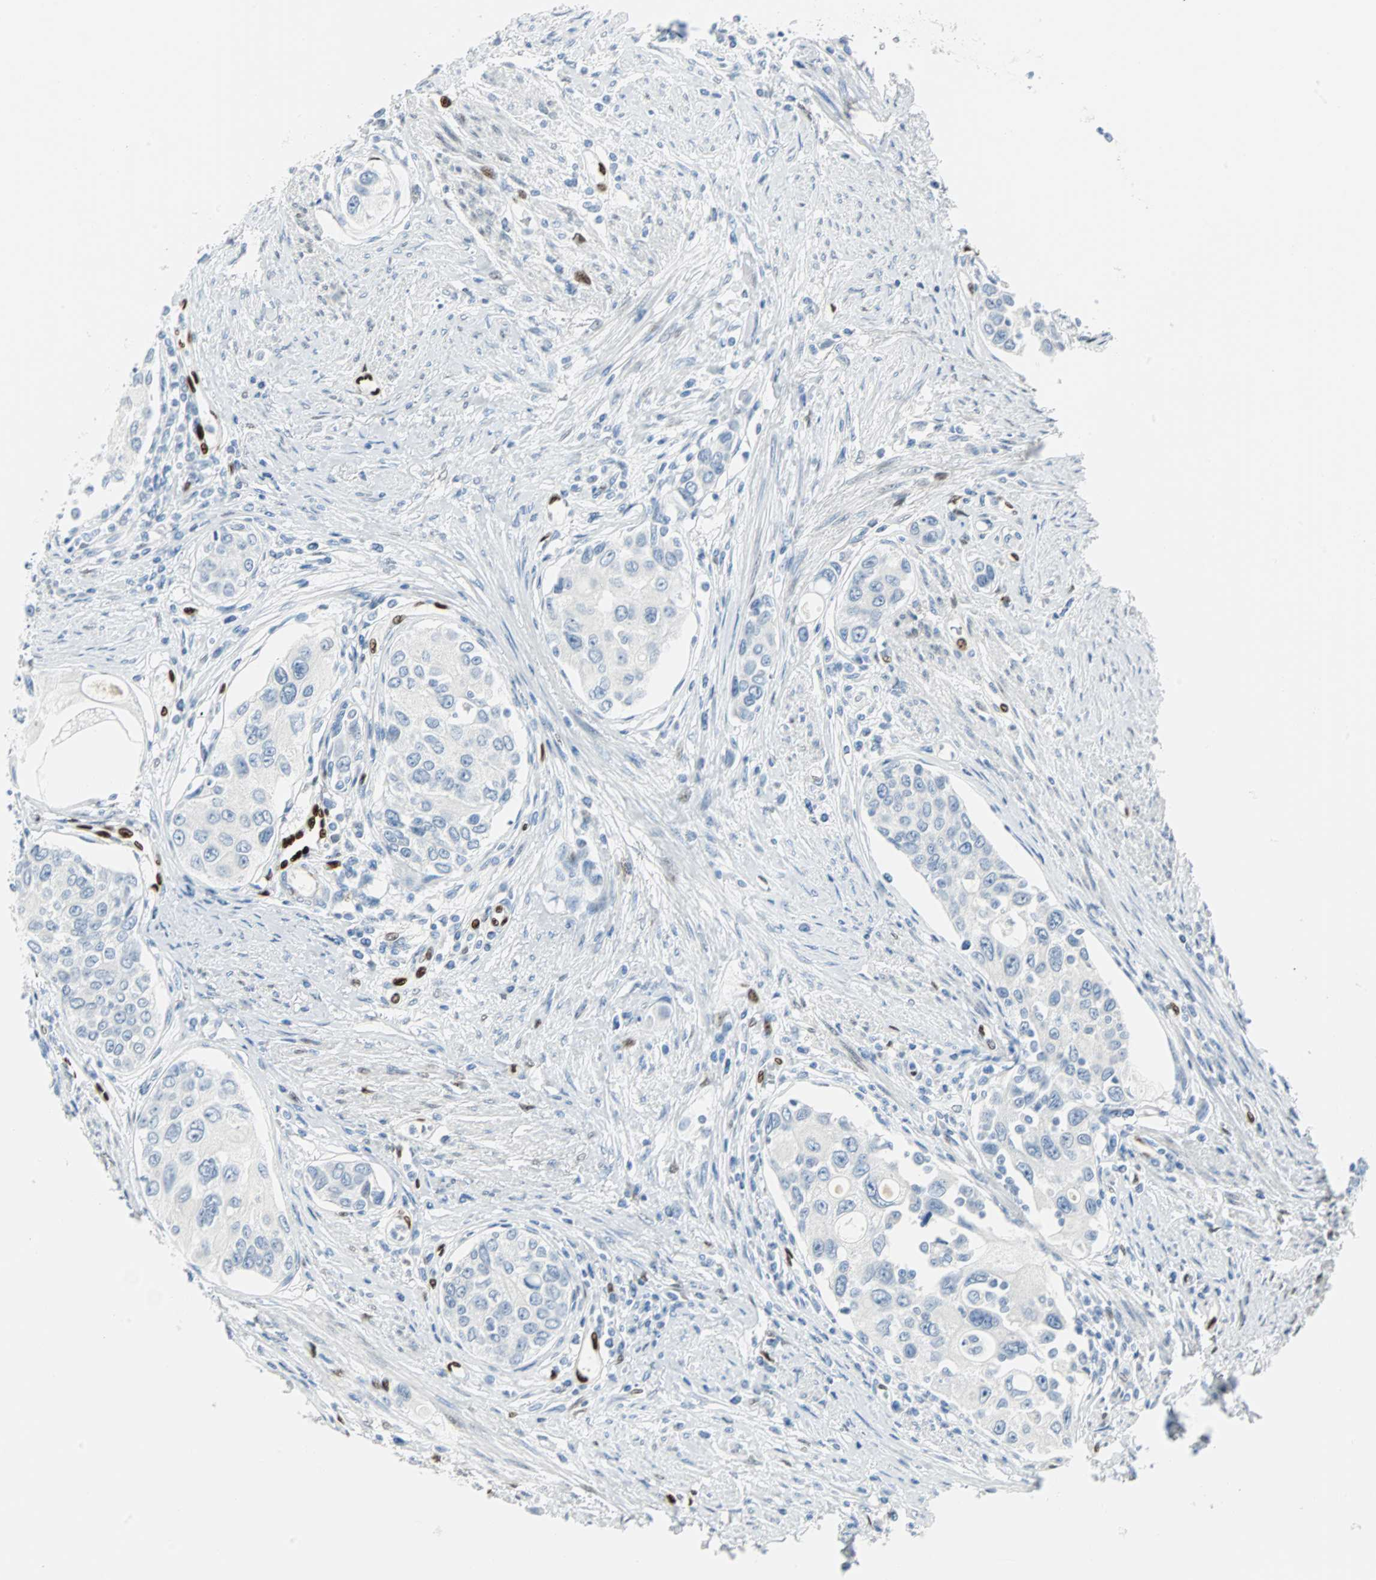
{"staining": {"intensity": "negative", "quantity": "none", "location": "none"}, "tissue": "urothelial cancer", "cell_type": "Tumor cells", "image_type": "cancer", "snomed": [{"axis": "morphology", "description": "Urothelial carcinoma, High grade"}, {"axis": "topography", "description": "Urinary bladder"}], "caption": "Tumor cells are negative for protein expression in human urothelial cancer. (DAB immunohistochemistry (IHC) visualized using brightfield microscopy, high magnification).", "gene": "IL33", "patient": {"sex": "female", "age": 56}}